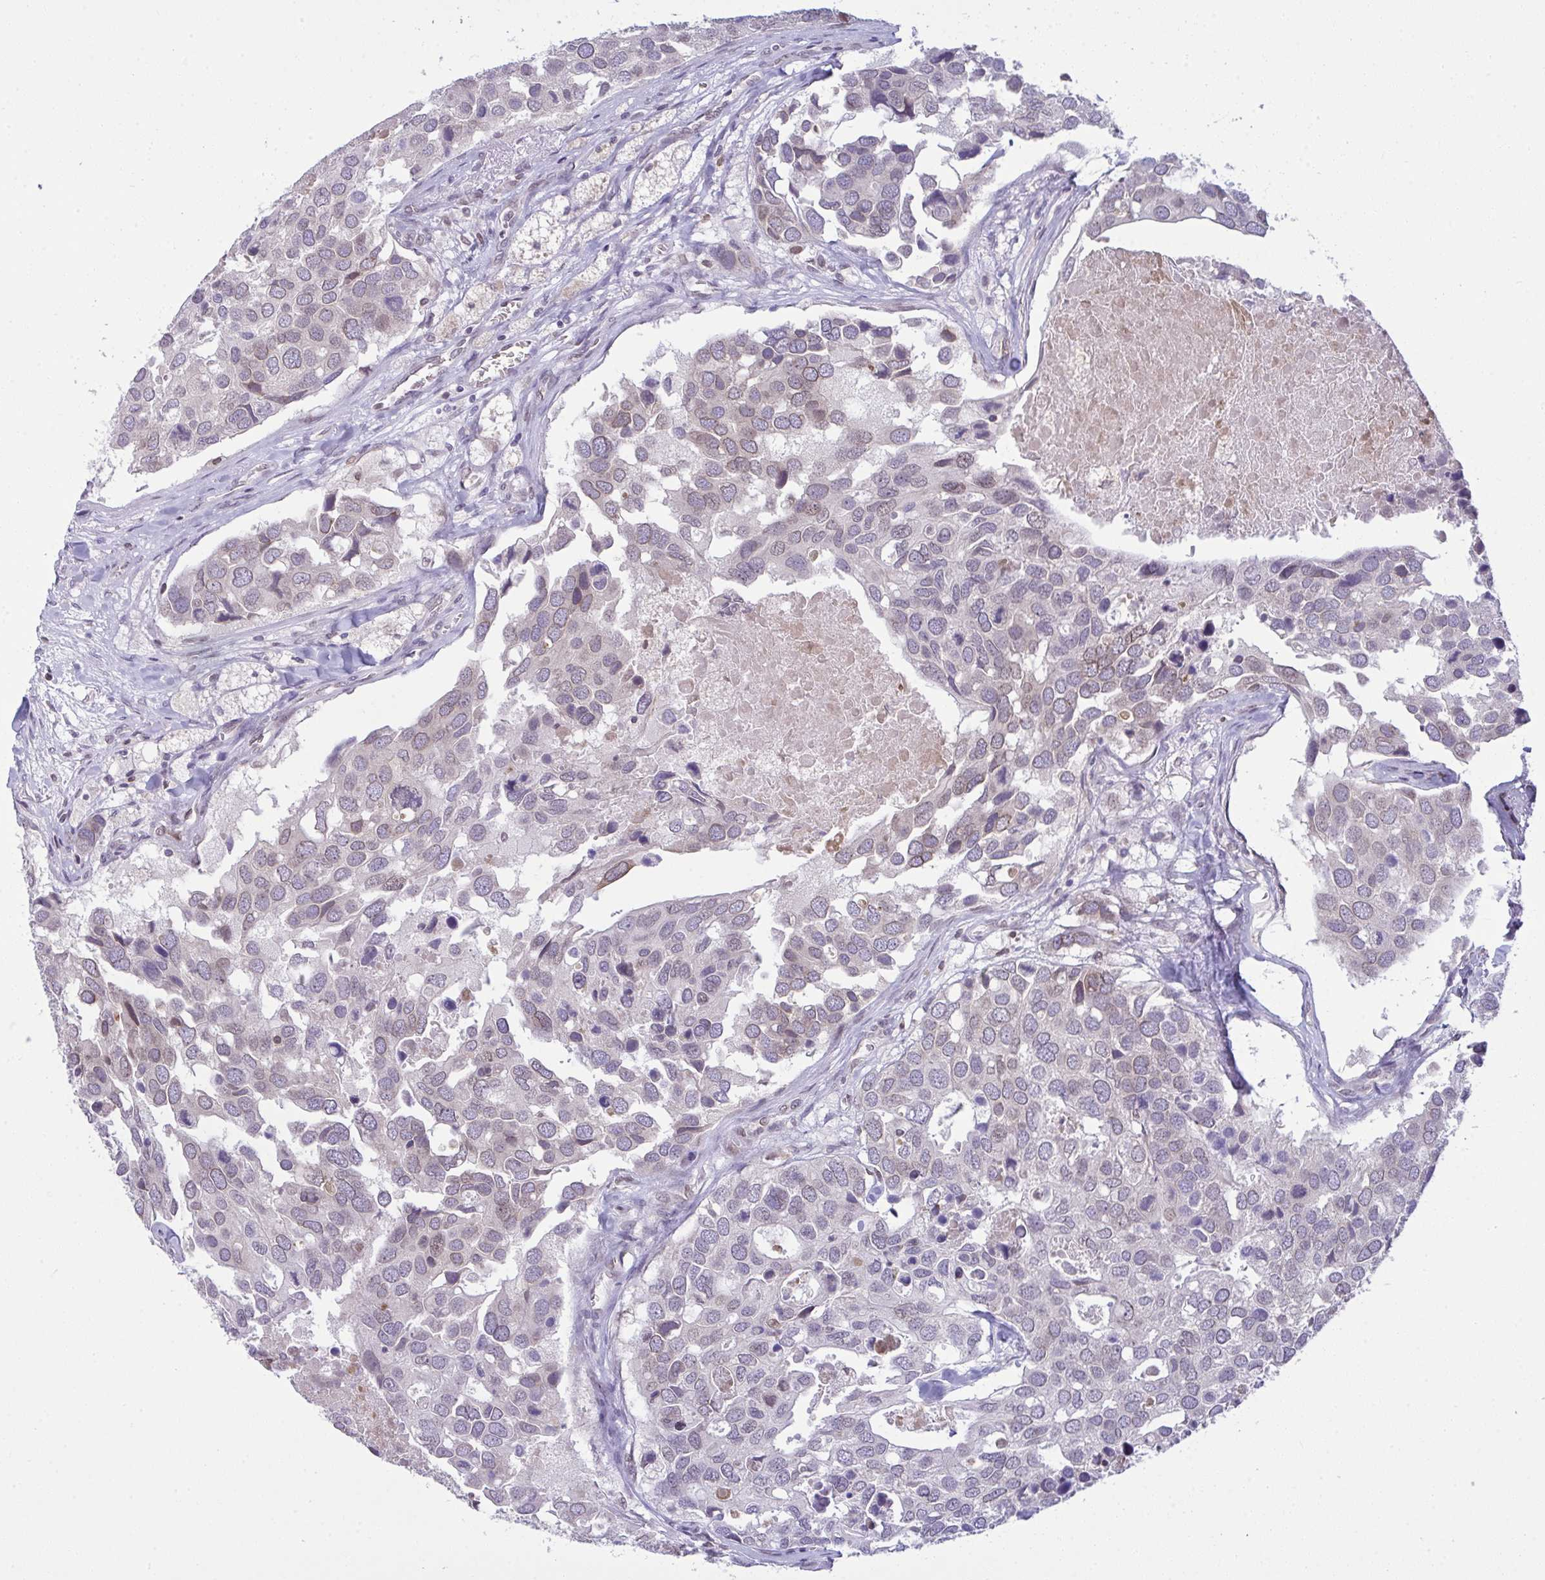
{"staining": {"intensity": "weak", "quantity": "25%-75%", "location": "cytoplasmic/membranous,nuclear"}, "tissue": "breast cancer", "cell_type": "Tumor cells", "image_type": "cancer", "snomed": [{"axis": "morphology", "description": "Duct carcinoma"}, {"axis": "topography", "description": "Breast"}], "caption": "Weak cytoplasmic/membranous and nuclear staining for a protein is present in about 25%-75% of tumor cells of invasive ductal carcinoma (breast) using IHC.", "gene": "RANBP2", "patient": {"sex": "female", "age": 83}}